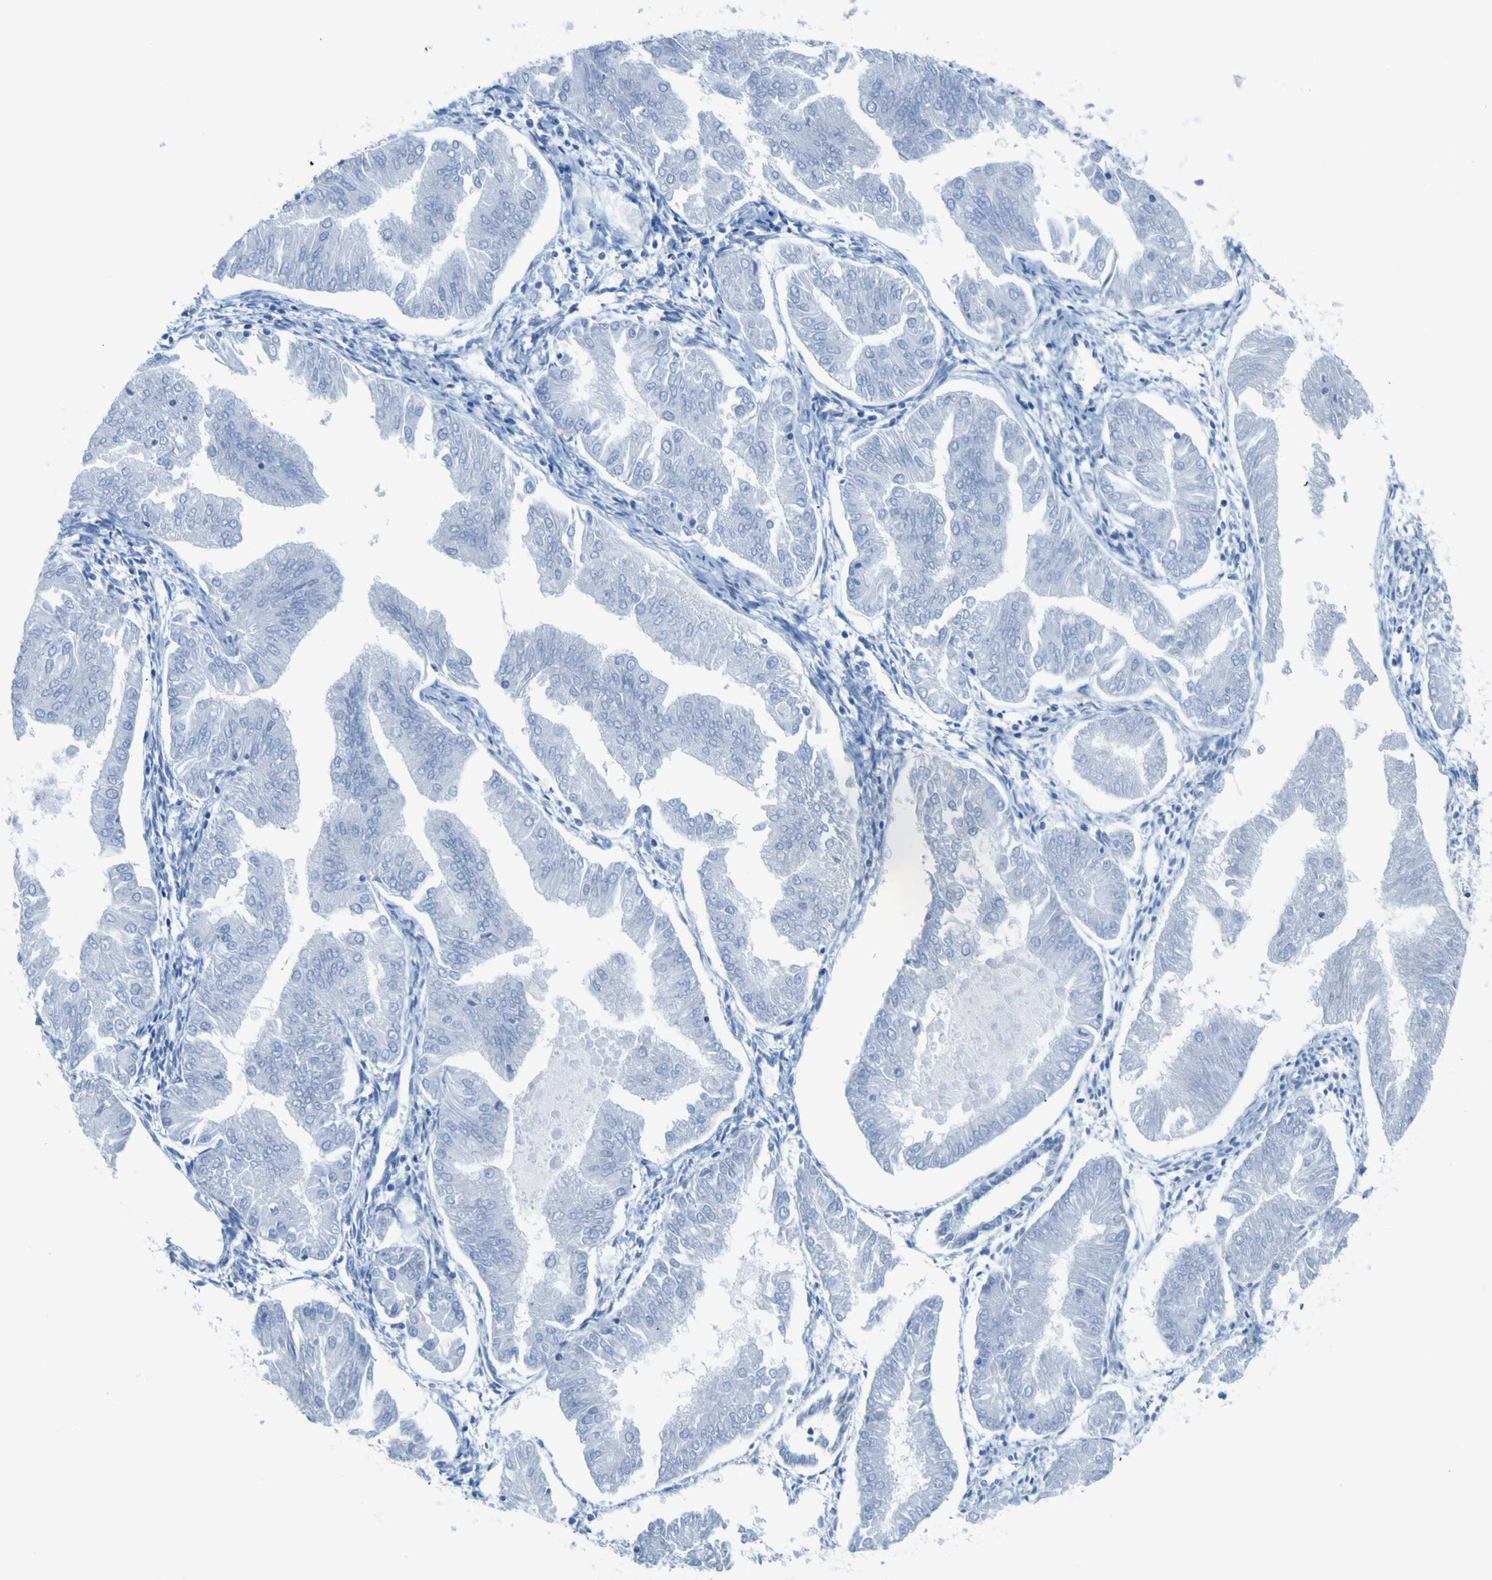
{"staining": {"intensity": "negative", "quantity": "none", "location": "none"}, "tissue": "endometrial cancer", "cell_type": "Tumor cells", "image_type": "cancer", "snomed": [{"axis": "morphology", "description": "Adenocarcinoma, NOS"}, {"axis": "topography", "description": "Endometrium"}], "caption": "A high-resolution micrograph shows immunohistochemistry staining of endometrial cancer, which reveals no significant expression in tumor cells.", "gene": "ACSL1", "patient": {"sex": "female", "age": 53}}